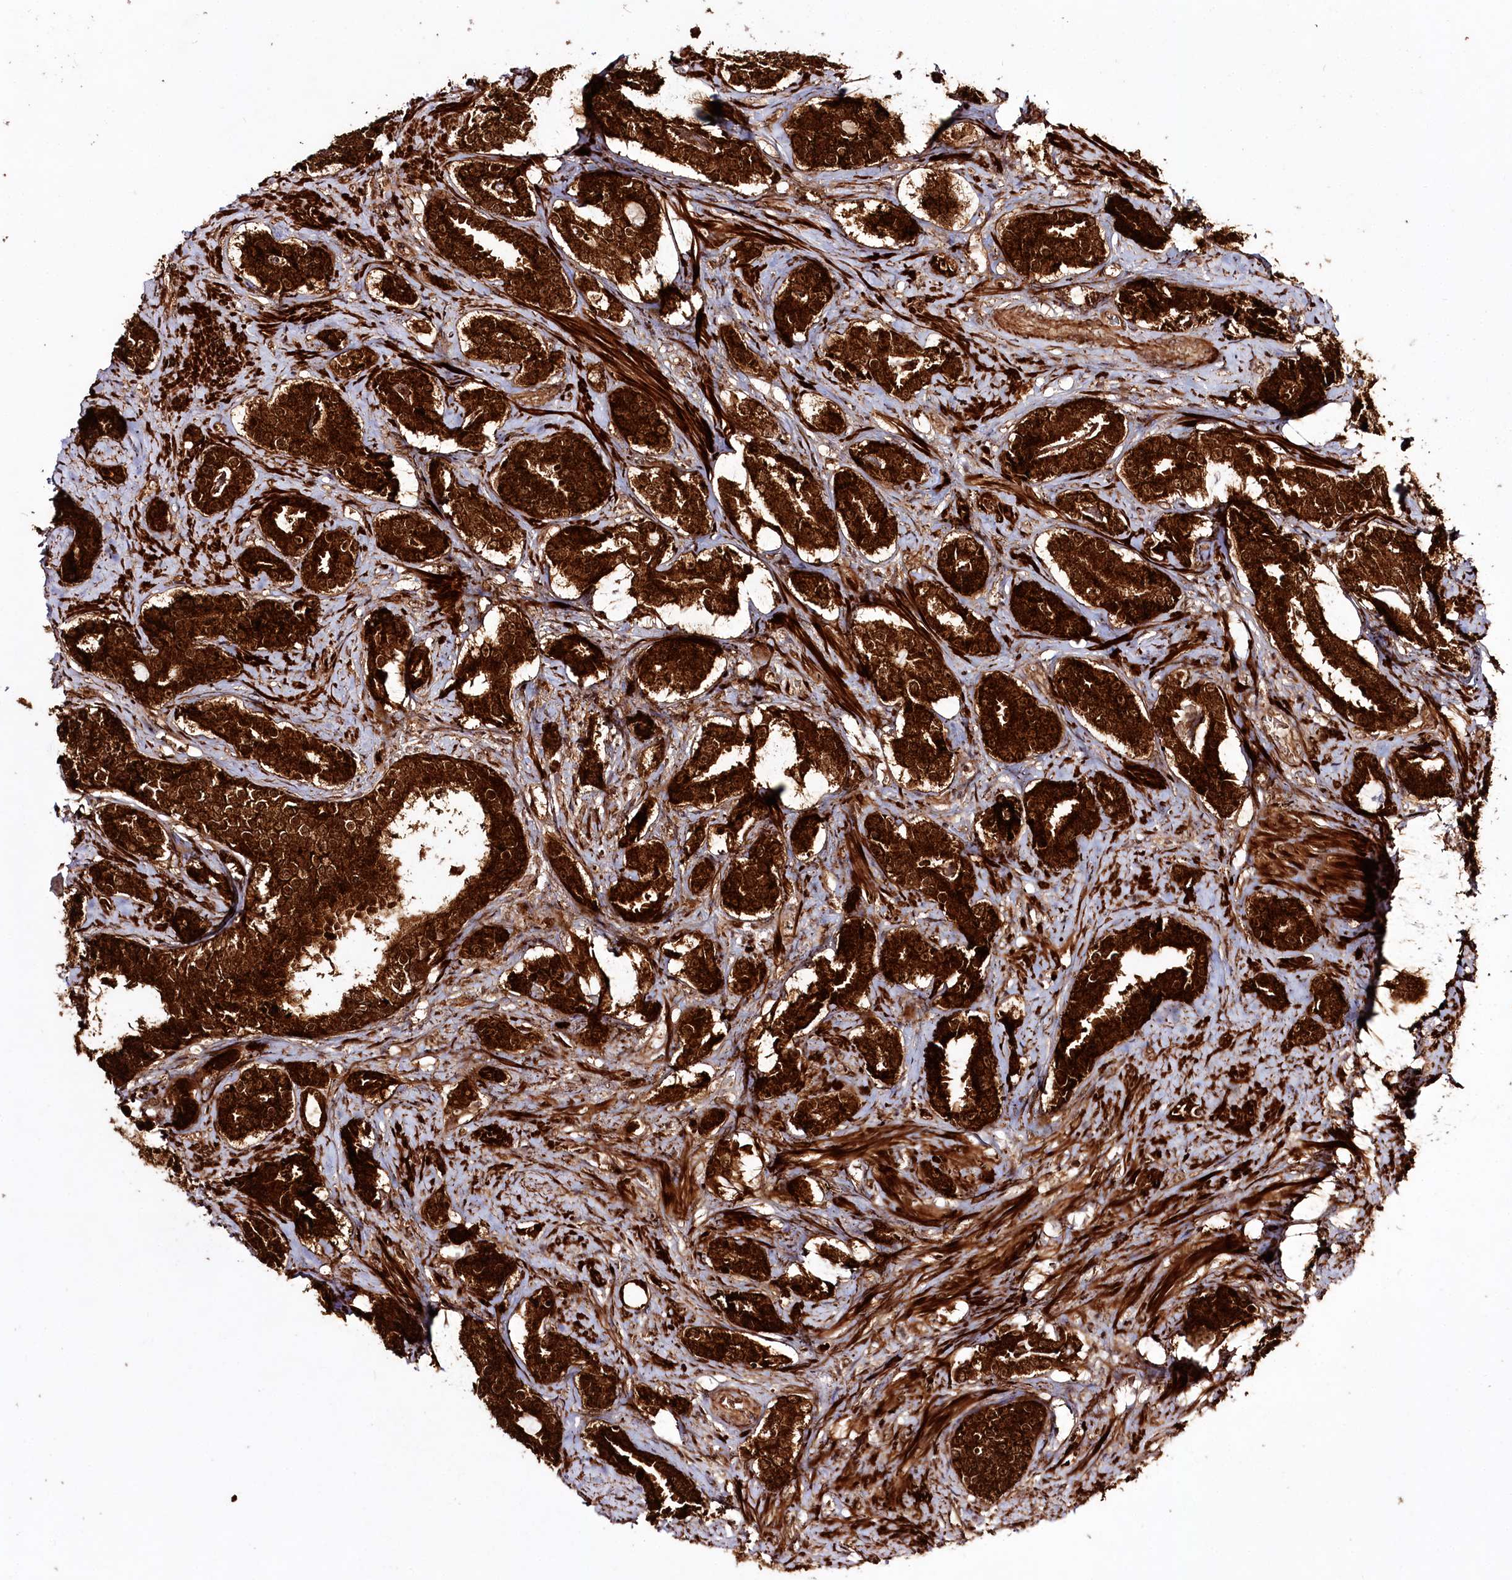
{"staining": {"intensity": "strong", "quantity": ">75%", "location": "cytoplasmic/membranous"}, "tissue": "prostate cancer", "cell_type": "Tumor cells", "image_type": "cancer", "snomed": [{"axis": "morphology", "description": "Adenocarcinoma, High grade"}, {"axis": "topography", "description": "Prostate"}], "caption": "This photomicrograph reveals prostate adenocarcinoma (high-grade) stained with immunohistochemistry (IHC) to label a protein in brown. The cytoplasmic/membranous of tumor cells show strong positivity for the protein. Nuclei are counter-stained blue.", "gene": "REXO2", "patient": {"sex": "male", "age": 58}}